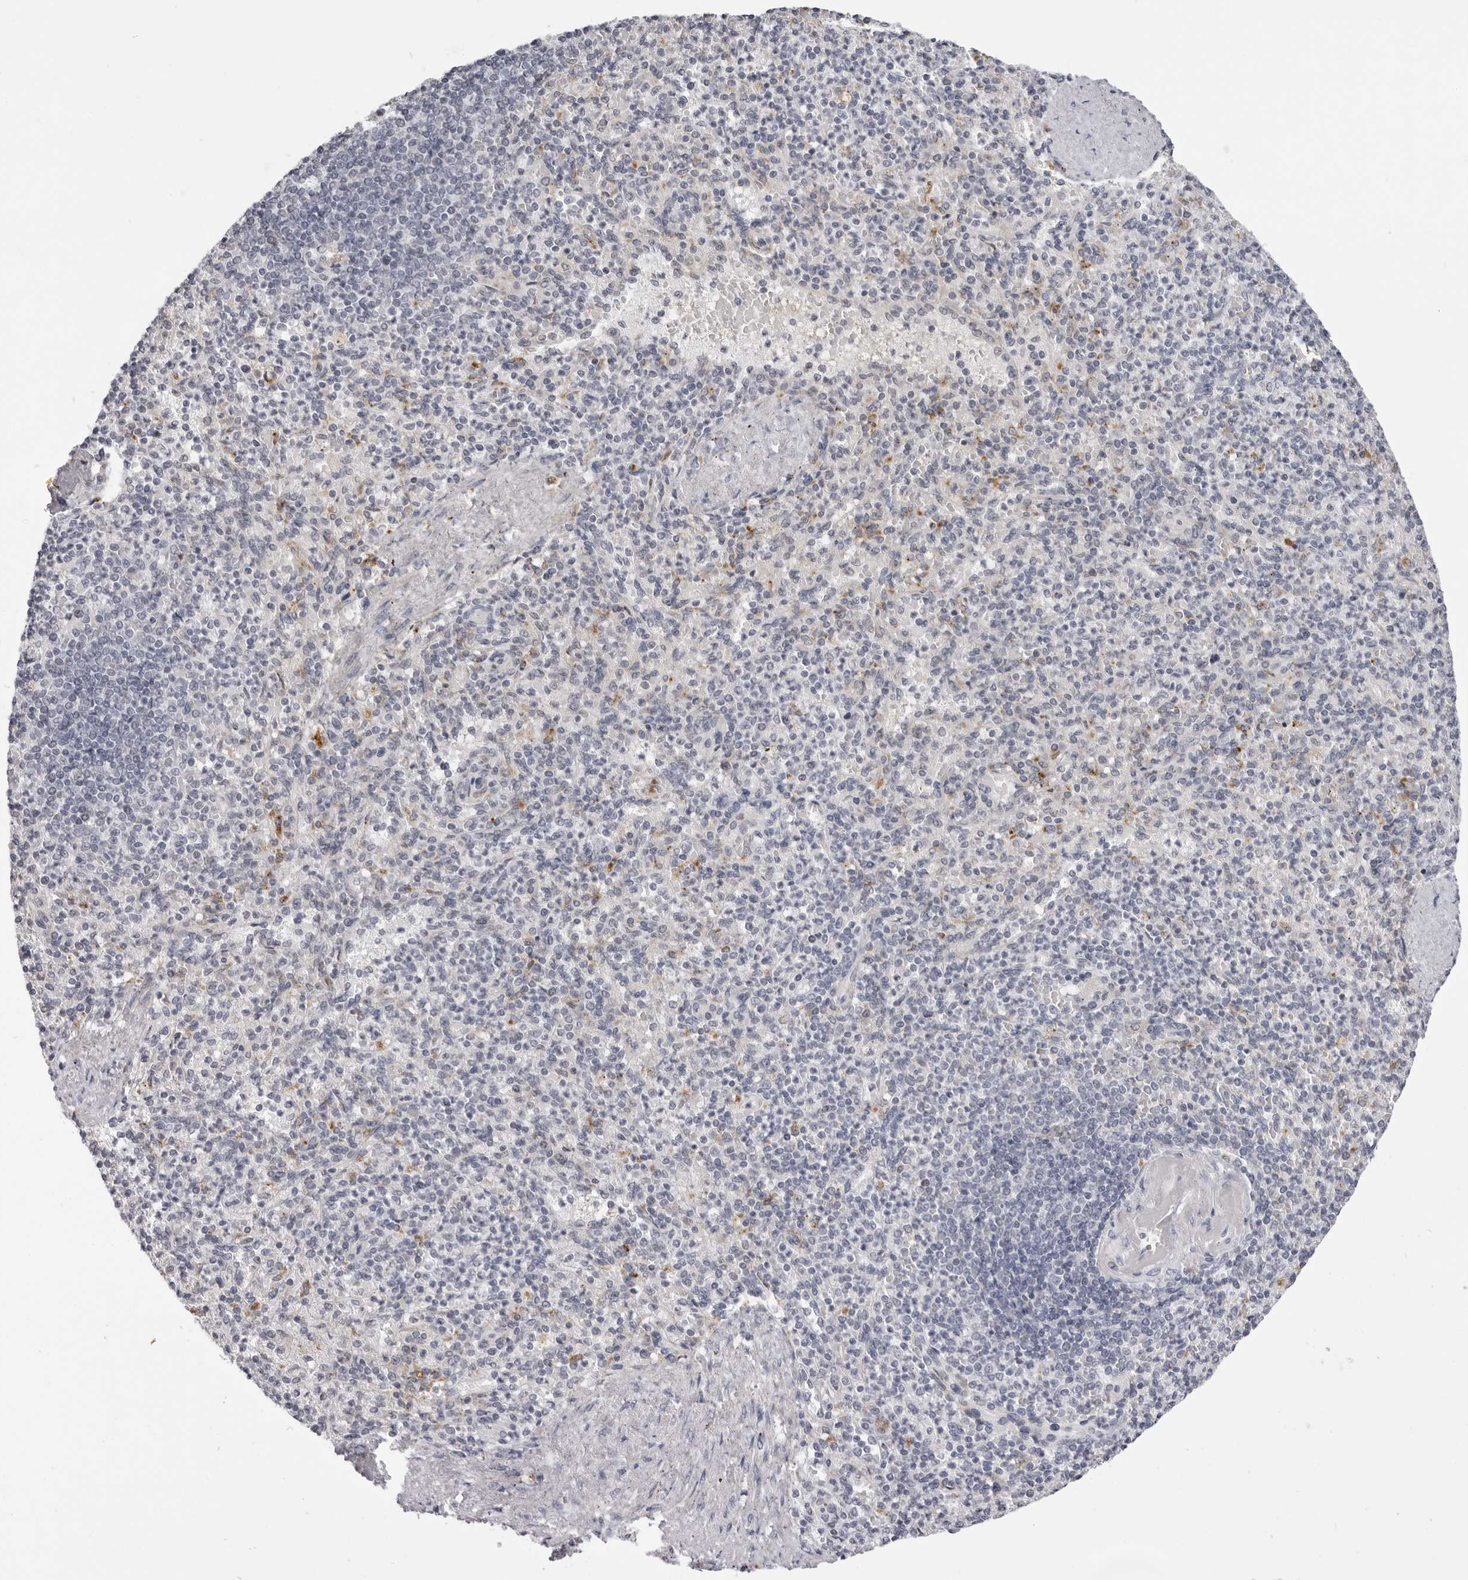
{"staining": {"intensity": "negative", "quantity": "none", "location": "none"}, "tissue": "spleen", "cell_type": "Cells in red pulp", "image_type": "normal", "snomed": [{"axis": "morphology", "description": "Normal tissue, NOS"}, {"axis": "topography", "description": "Spleen"}], "caption": "A high-resolution histopathology image shows immunohistochemistry staining of normal spleen, which displays no significant positivity in cells in red pulp.", "gene": "SUGCT", "patient": {"sex": "female", "age": 74}}